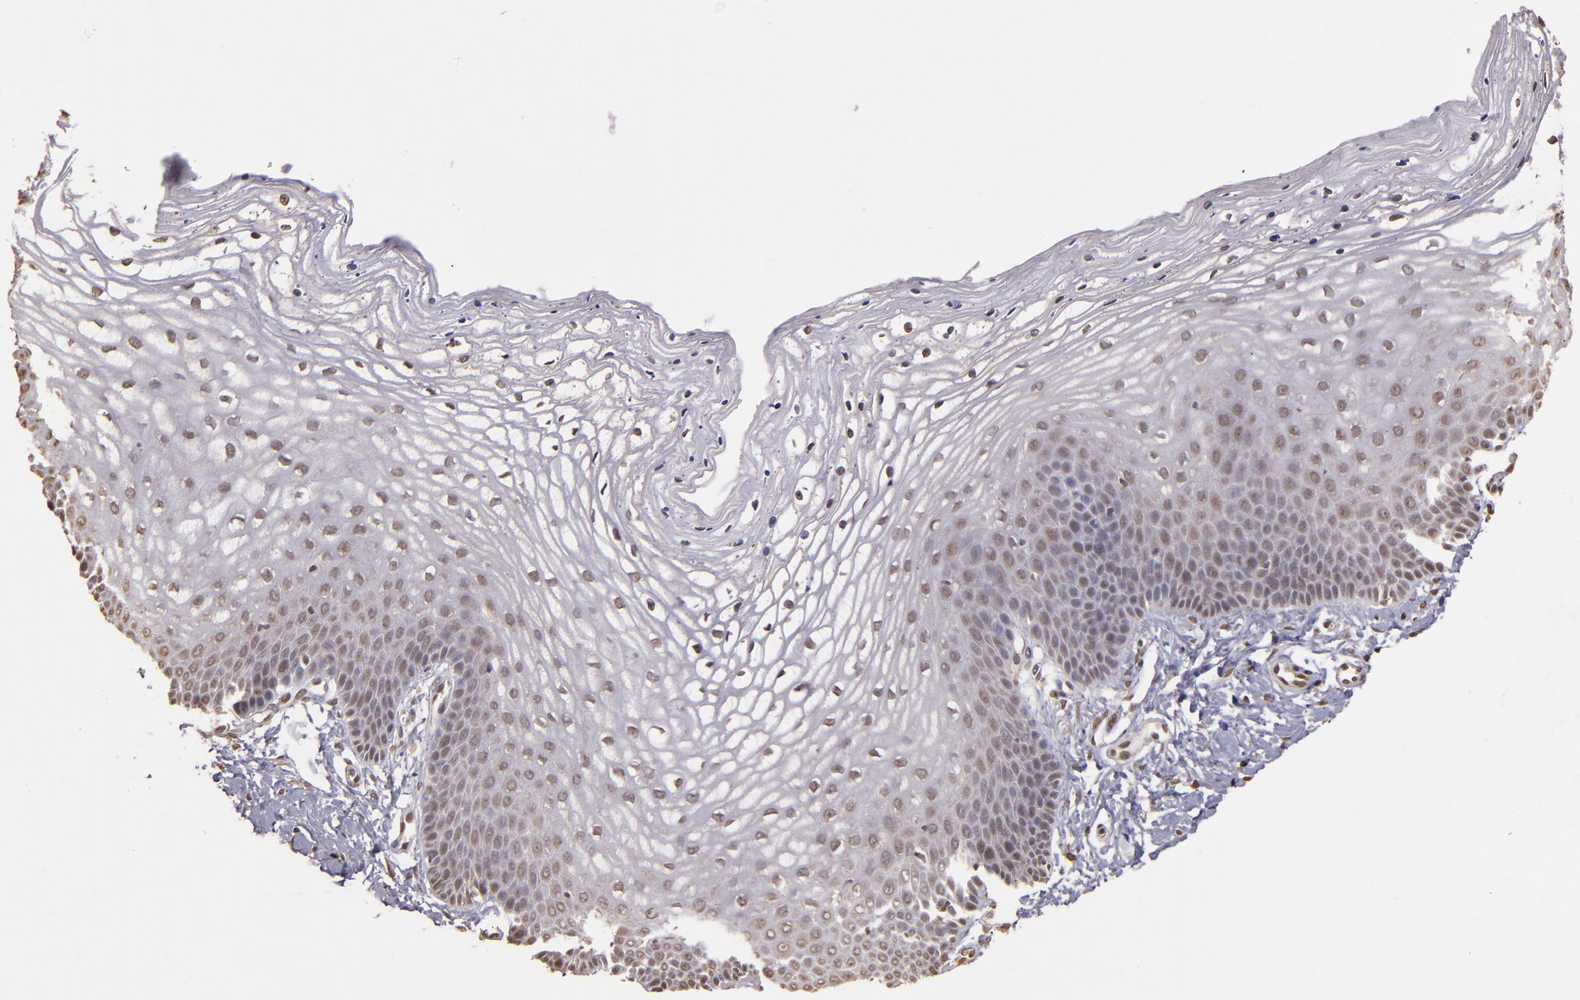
{"staining": {"intensity": "weak", "quantity": ">75%", "location": "cytoplasmic/membranous,nuclear"}, "tissue": "vagina", "cell_type": "Squamous epithelial cells", "image_type": "normal", "snomed": [{"axis": "morphology", "description": "Normal tissue, NOS"}, {"axis": "topography", "description": "Vagina"}], "caption": "Immunohistochemistry of normal vagina reveals low levels of weak cytoplasmic/membranous,nuclear staining in approximately >75% of squamous epithelial cells.", "gene": "CUL1", "patient": {"sex": "female", "age": 68}}